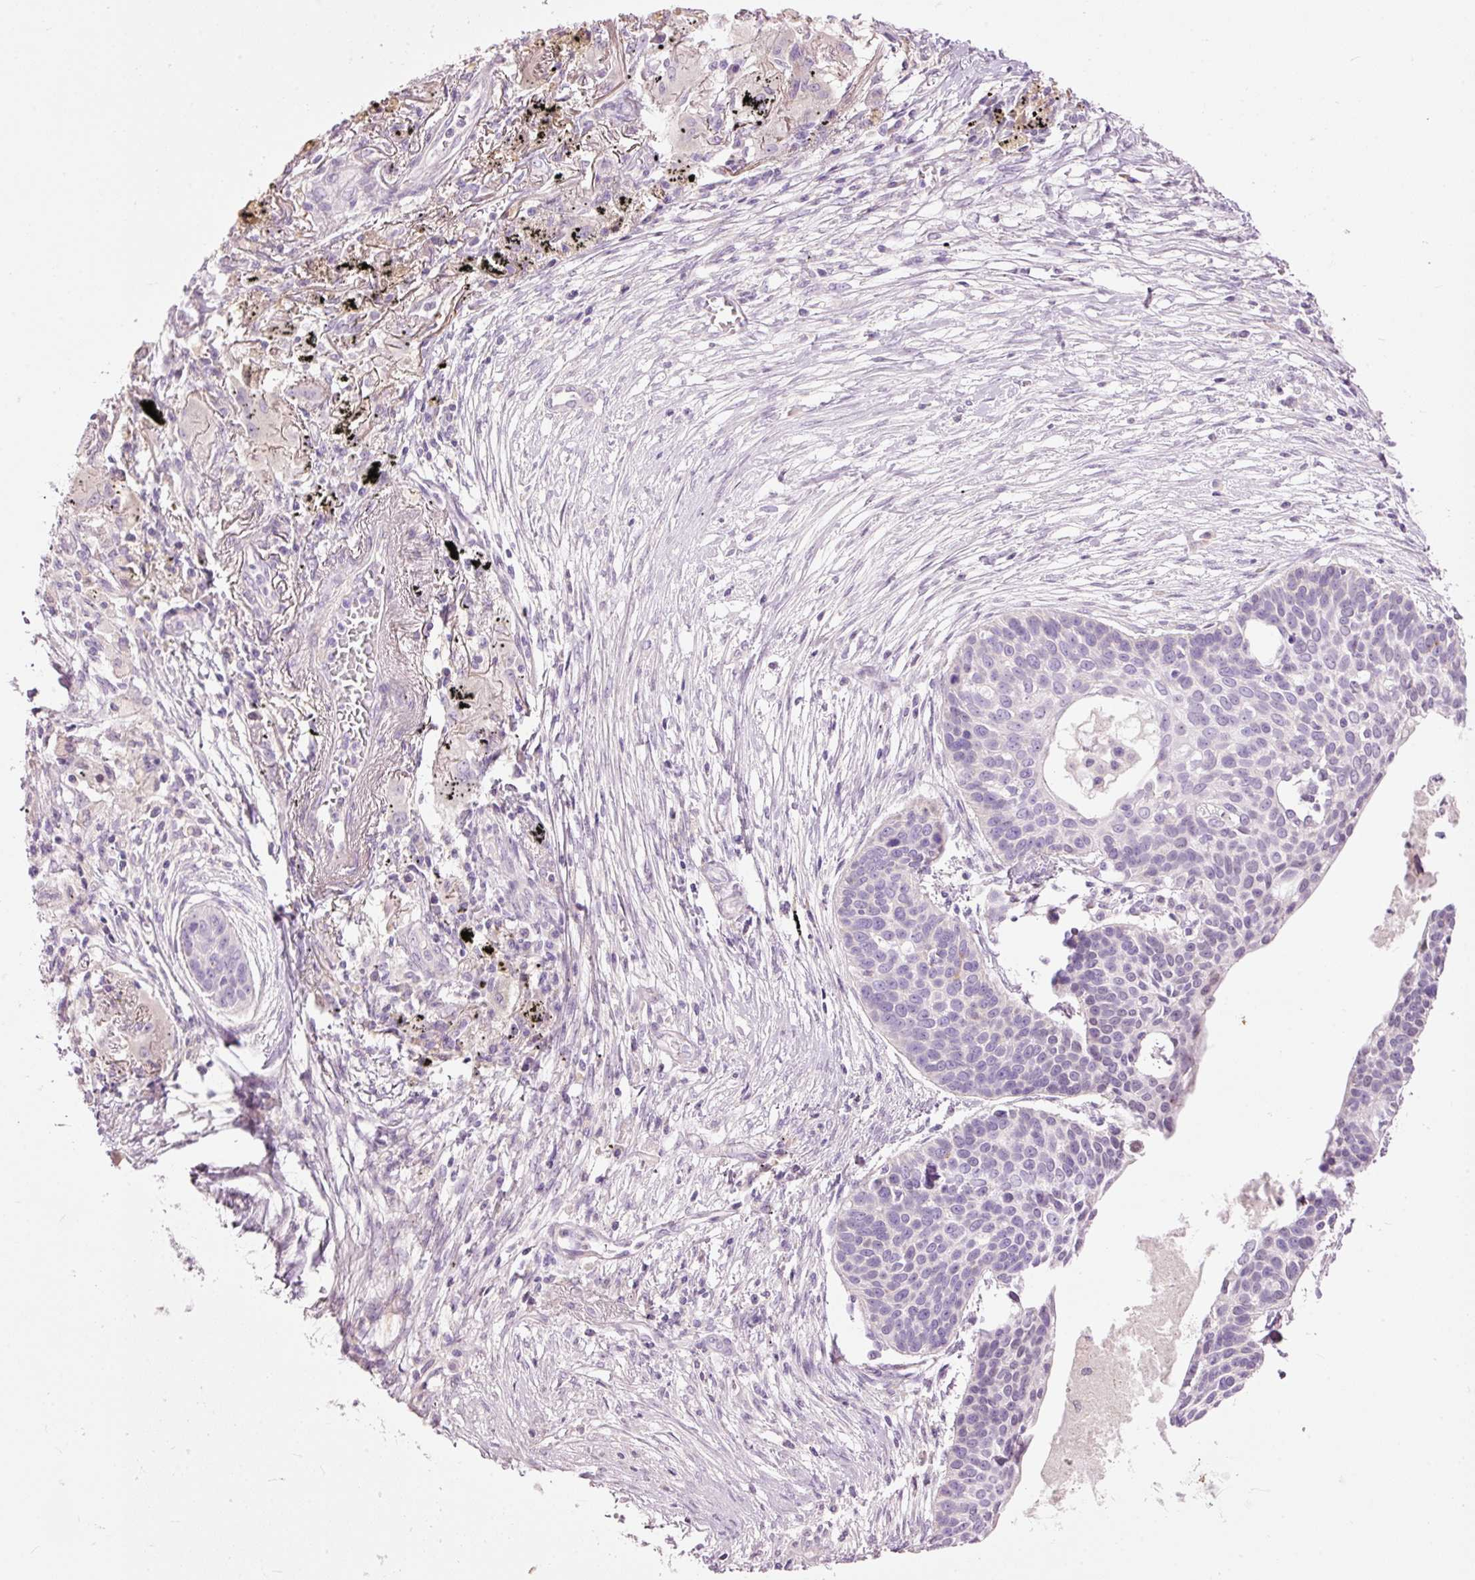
{"staining": {"intensity": "negative", "quantity": "none", "location": "none"}, "tissue": "lung cancer", "cell_type": "Tumor cells", "image_type": "cancer", "snomed": [{"axis": "morphology", "description": "Squamous cell carcinoma, NOS"}, {"axis": "topography", "description": "Lung"}], "caption": "Histopathology image shows no significant protein positivity in tumor cells of lung cancer (squamous cell carcinoma).", "gene": "FCRL4", "patient": {"sex": "male", "age": 71}}